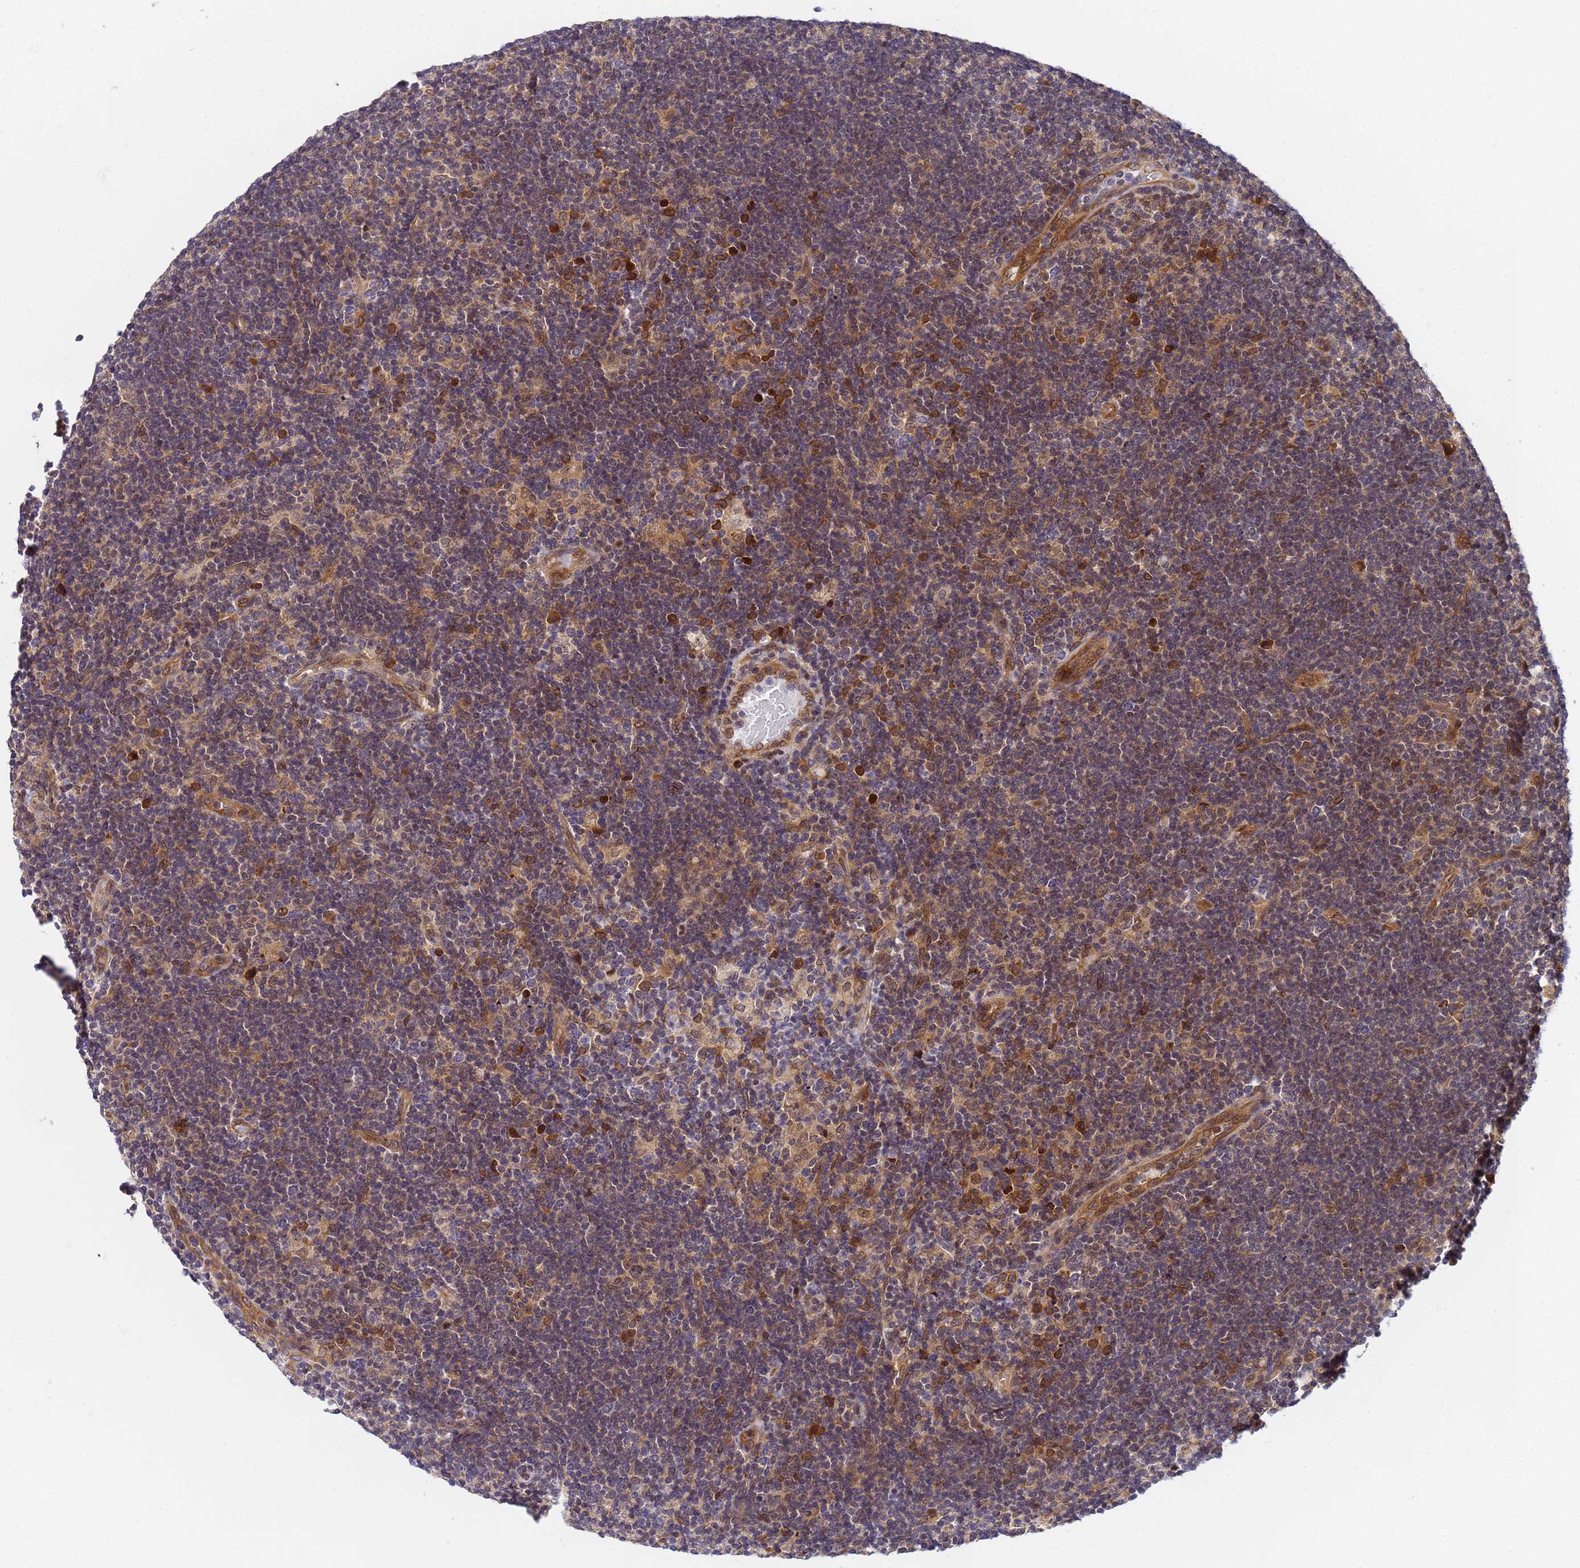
{"staining": {"intensity": "weak", "quantity": ">75%", "location": "cytoplasmic/membranous"}, "tissue": "lymphoma", "cell_type": "Tumor cells", "image_type": "cancer", "snomed": [{"axis": "morphology", "description": "Hodgkin's disease, NOS"}, {"axis": "topography", "description": "Lymph node"}], "caption": "Hodgkin's disease stained with immunohistochemistry (IHC) shows weak cytoplasmic/membranous expression in approximately >75% of tumor cells.", "gene": "UNC93B1", "patient": {"sex": "female", "age": 57}}